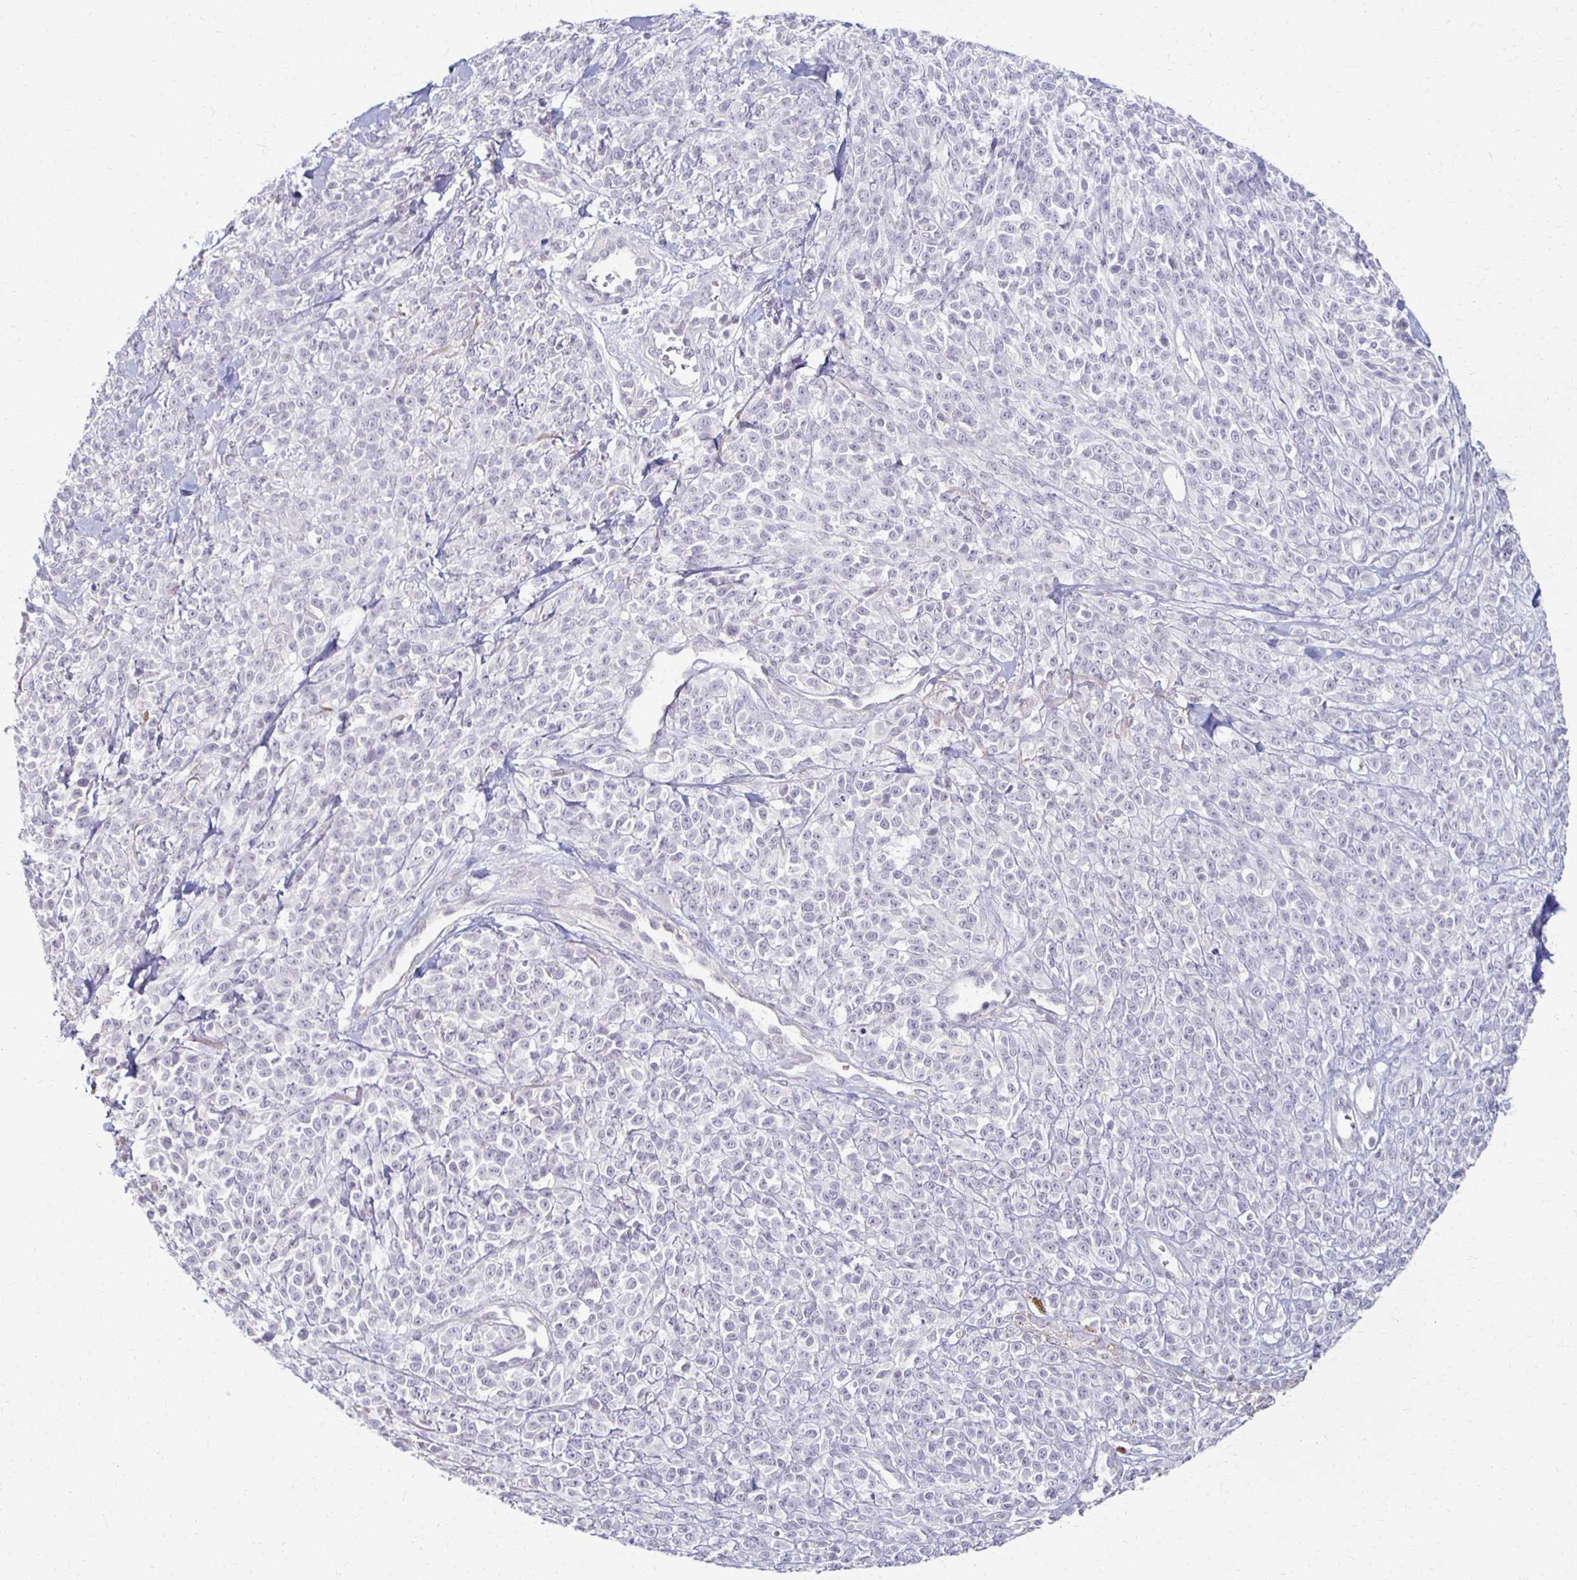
{"staining": {"intensity": "negative", "quantity": "none", "location": "none"}, "tissue": "melanoma", "cell_type": "Tumor cells", "image_type": "cancer", "snomed": [{"axis": "morphology", "description": "Malignant melanoma, NOS"}, {"axis": "topography", "description": "Skin"}, {"axis": "topography", "description": "Skin of trunk"}], "caption": "Immunohistochemical staining of human melanoma shows no significant expression in tumor cells.", "gene": "FOXO4", "patient": {"sex": "male", "age": 74}}